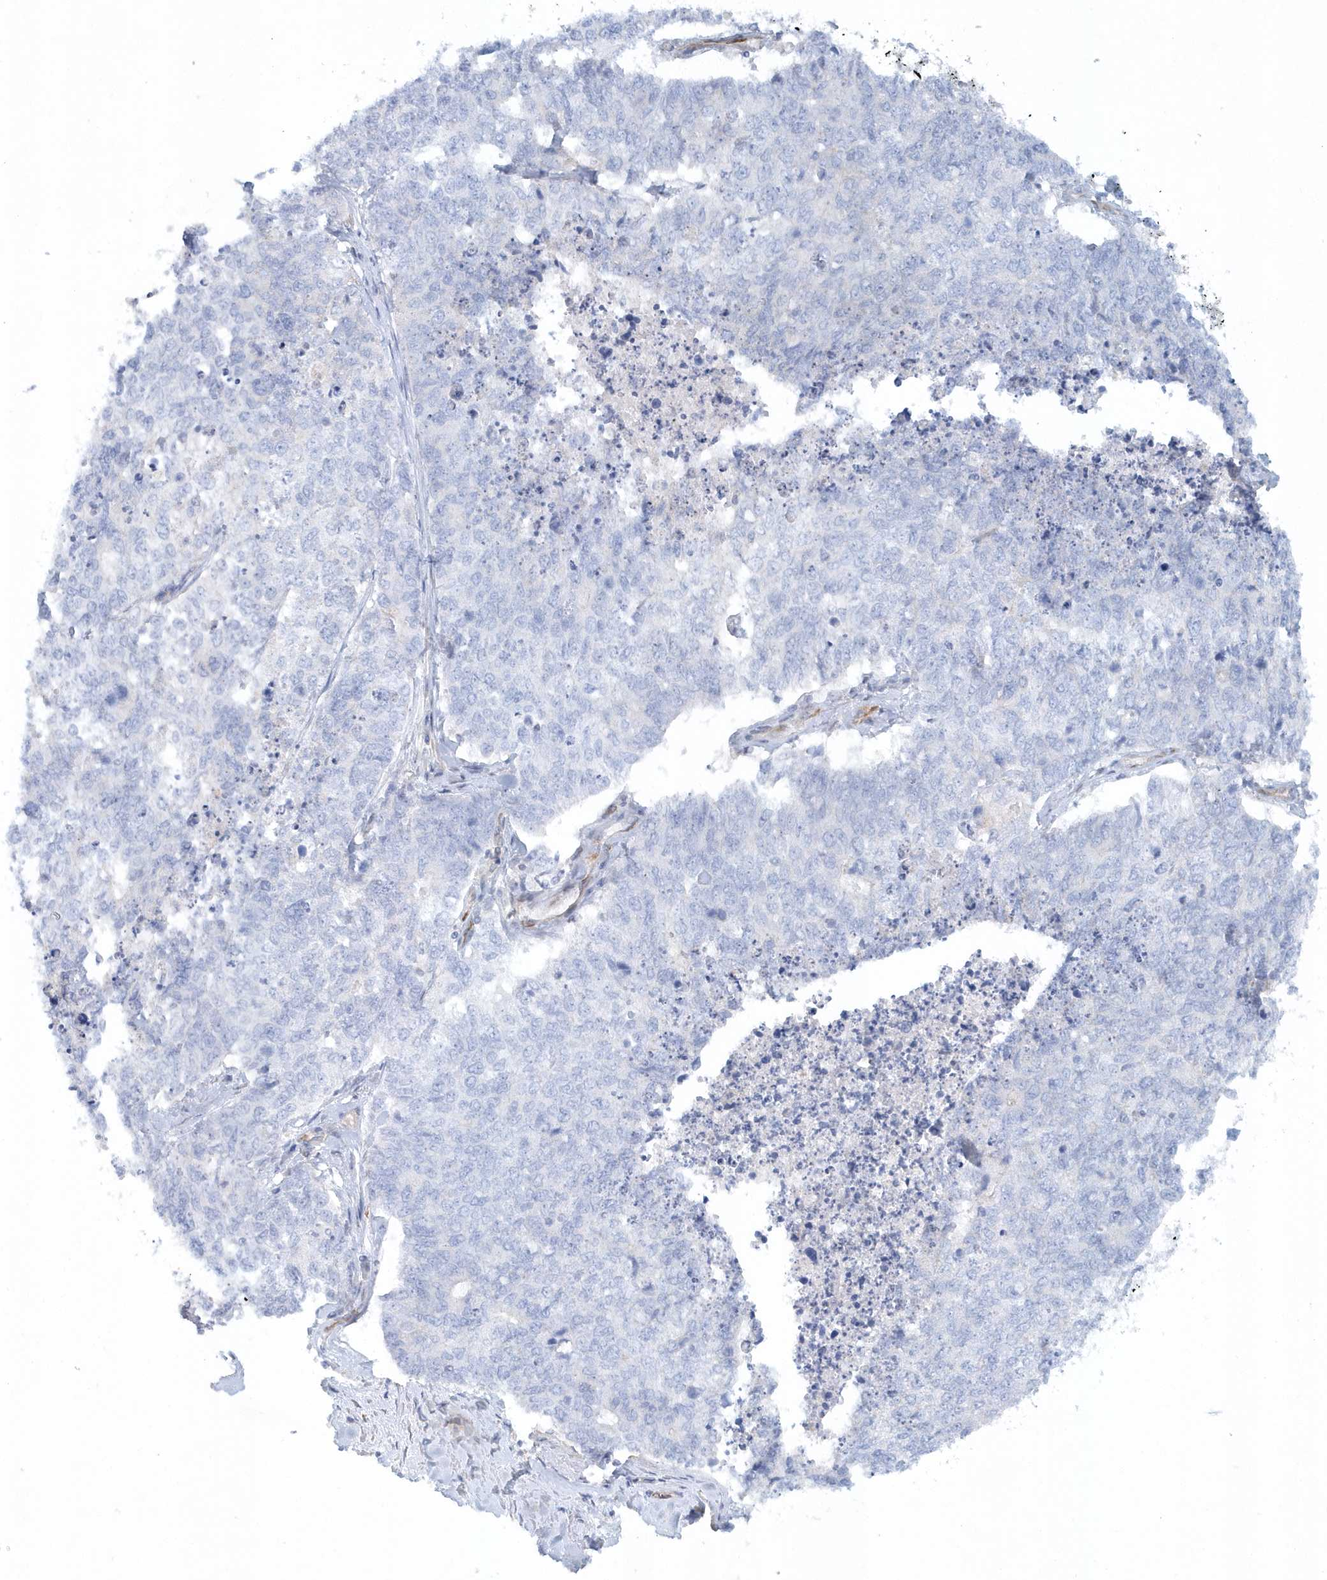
{"staining": {"intensity": "negative", "quantity": "none", "location": "none"}, "tissue": "cervical cancer", "cell_type": "Tumor cells", "image_type": "cancer", "snomed": [{"axis": "morphology", "description": "Squamous cell carcinoma, NOS"}, {"axis": "topography", "description": "Cervix"}], "caption": "Immunohistochemistry (IHC) of cervical cancer (squamous cell carcinoma) shows no expression in tumor cells.", "gene": "DNAH1", "patient": {"sex": "female", "age": 63}}